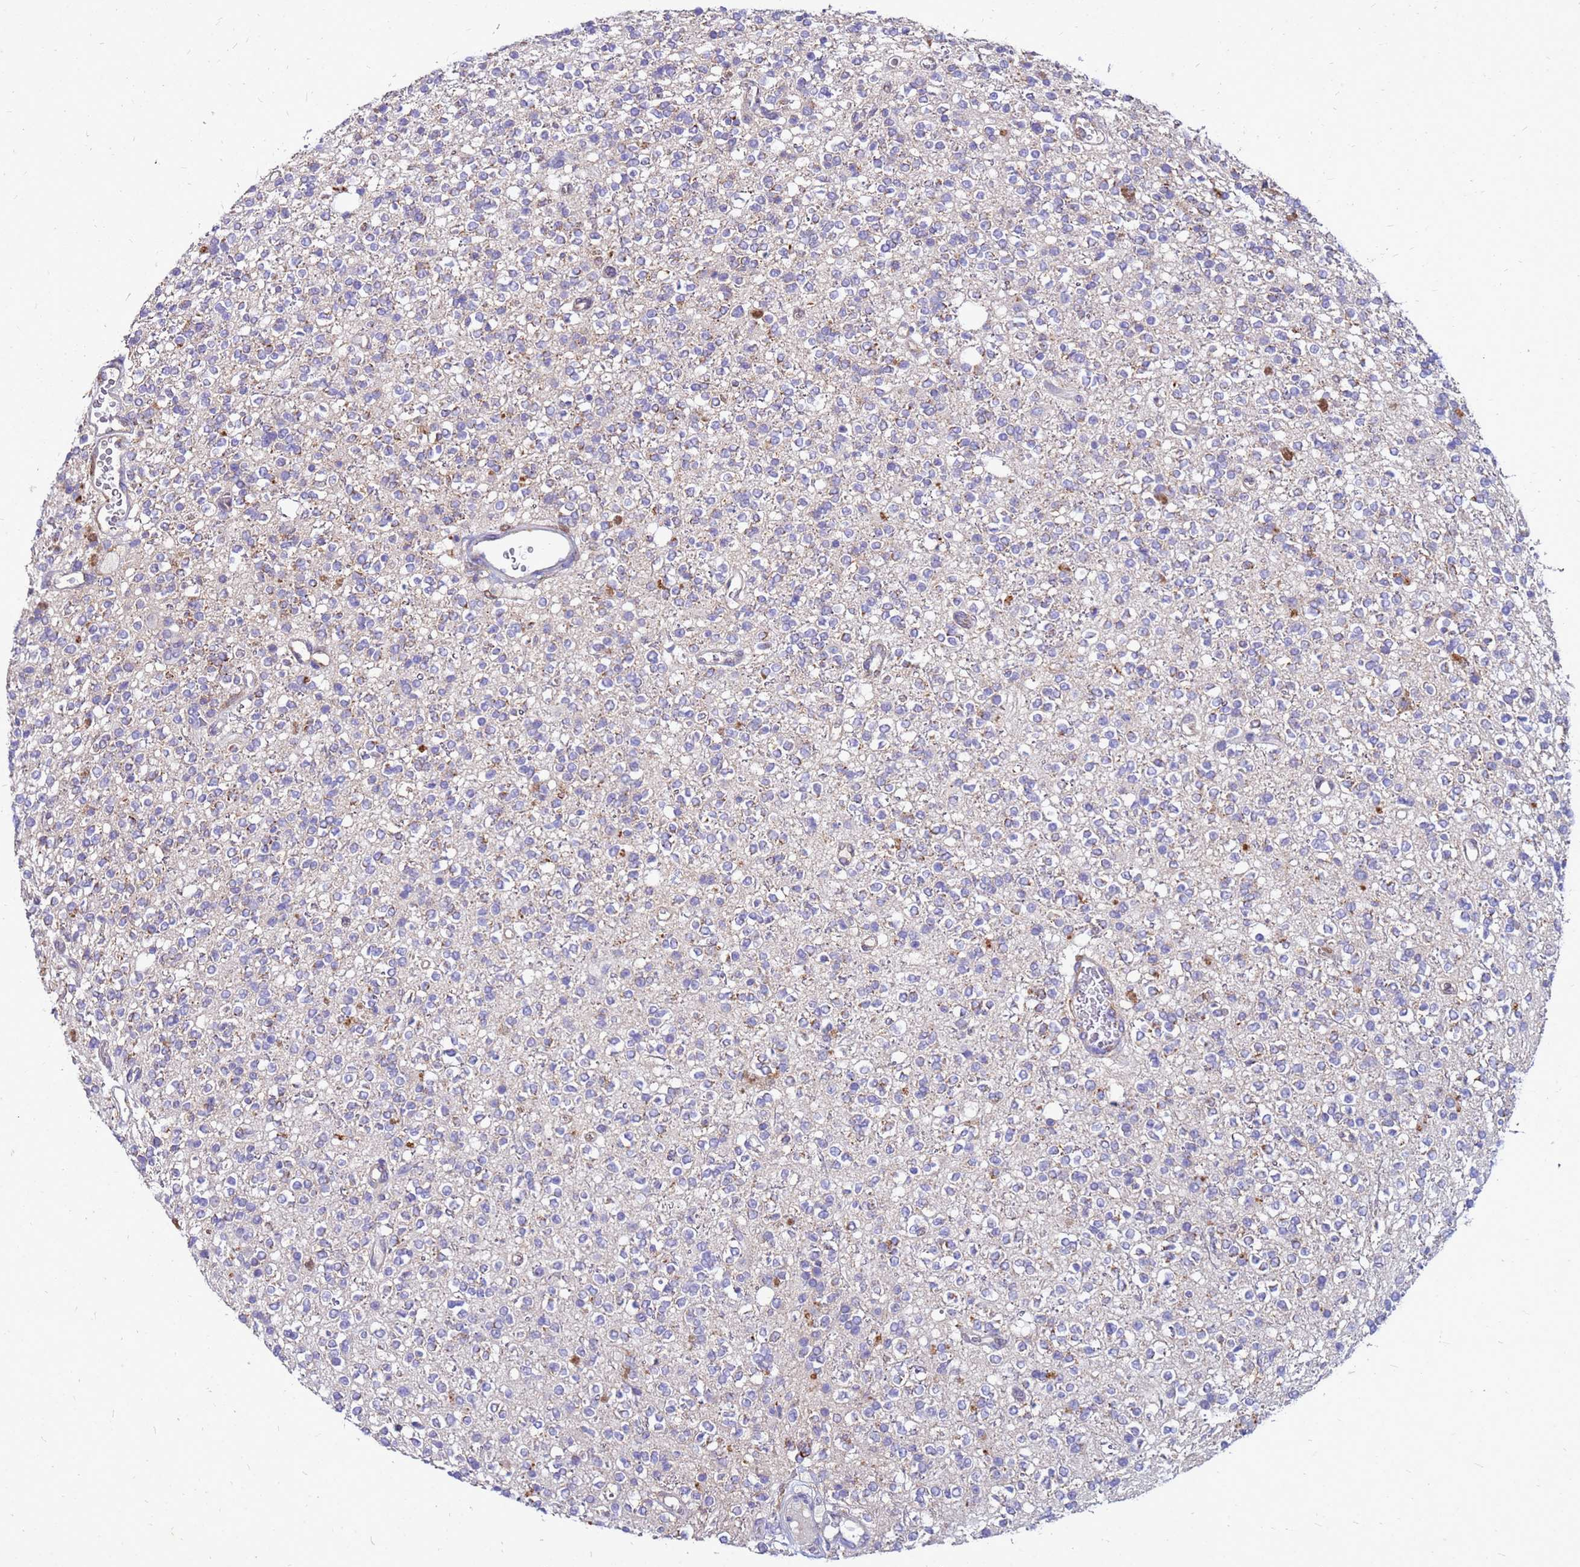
{"staining": {"intensity": "weak", "quantity": "<25%", "location": "cytoplasmic/membranous"}, "tissue": "glioma", "cell_type": "Tumor cells", "image_type": "cancer", "snomed": [{"axis": "morphology", "description": "Glioma, malignant, High grade"}, {"axis": "topography", "description": "Brain"}], "caption": "There is no significant expression in tumor cells of malignant glioma (high-grade). (DAB (3,3'-diaminobenzidine) IHC visualized using brightfield microscopy, high magnification).", "gene": "AKR1C1", "patient": {"sex": "male", "age": 34}}